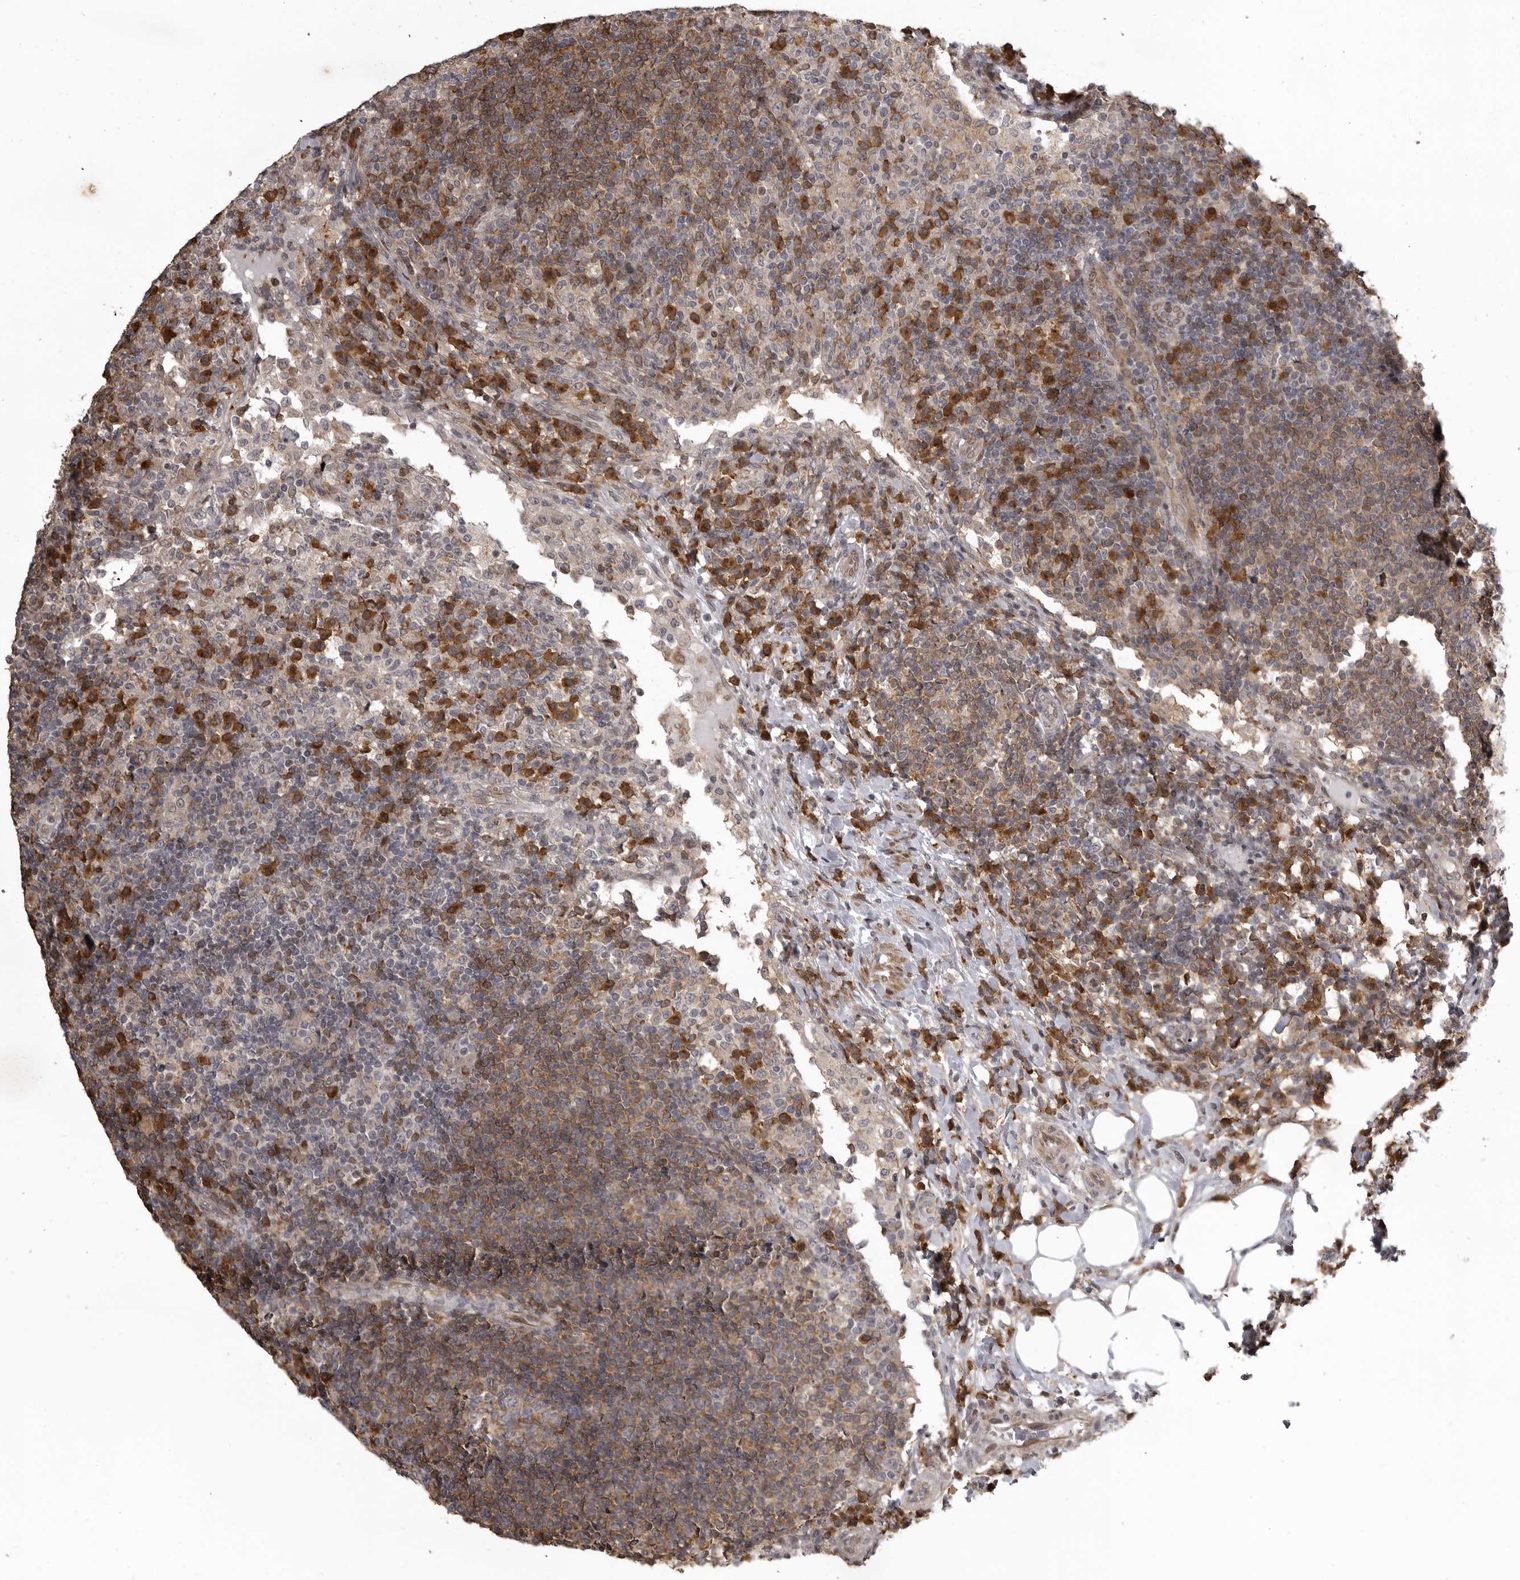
{"staining": {"intensity": "moderate", "quantity": ">75%", "location": "cytoplasmic/membranous"}, "tissue": "lymph node", "cell_type": "Germinal center cells", "image_type": "normal", "snomed": [{"axis": "morphology", "description": "Normal tissue, NOS"}, {"axis": "topography", "description": "Lymph node"}], "caption": "Immunohistochemical staining of unremarkable human lymph node displays moderate cytoplasmic/membranous protein positivity in about >75% of germinal center cells. The staining was performed using DAB to visualize the protein expression in brown, while the nuclei were stained in blue with hematoxylin (Magnification: 20x).", "gene": "SNX16", "patient": {"sex": "female", "age": 53}}